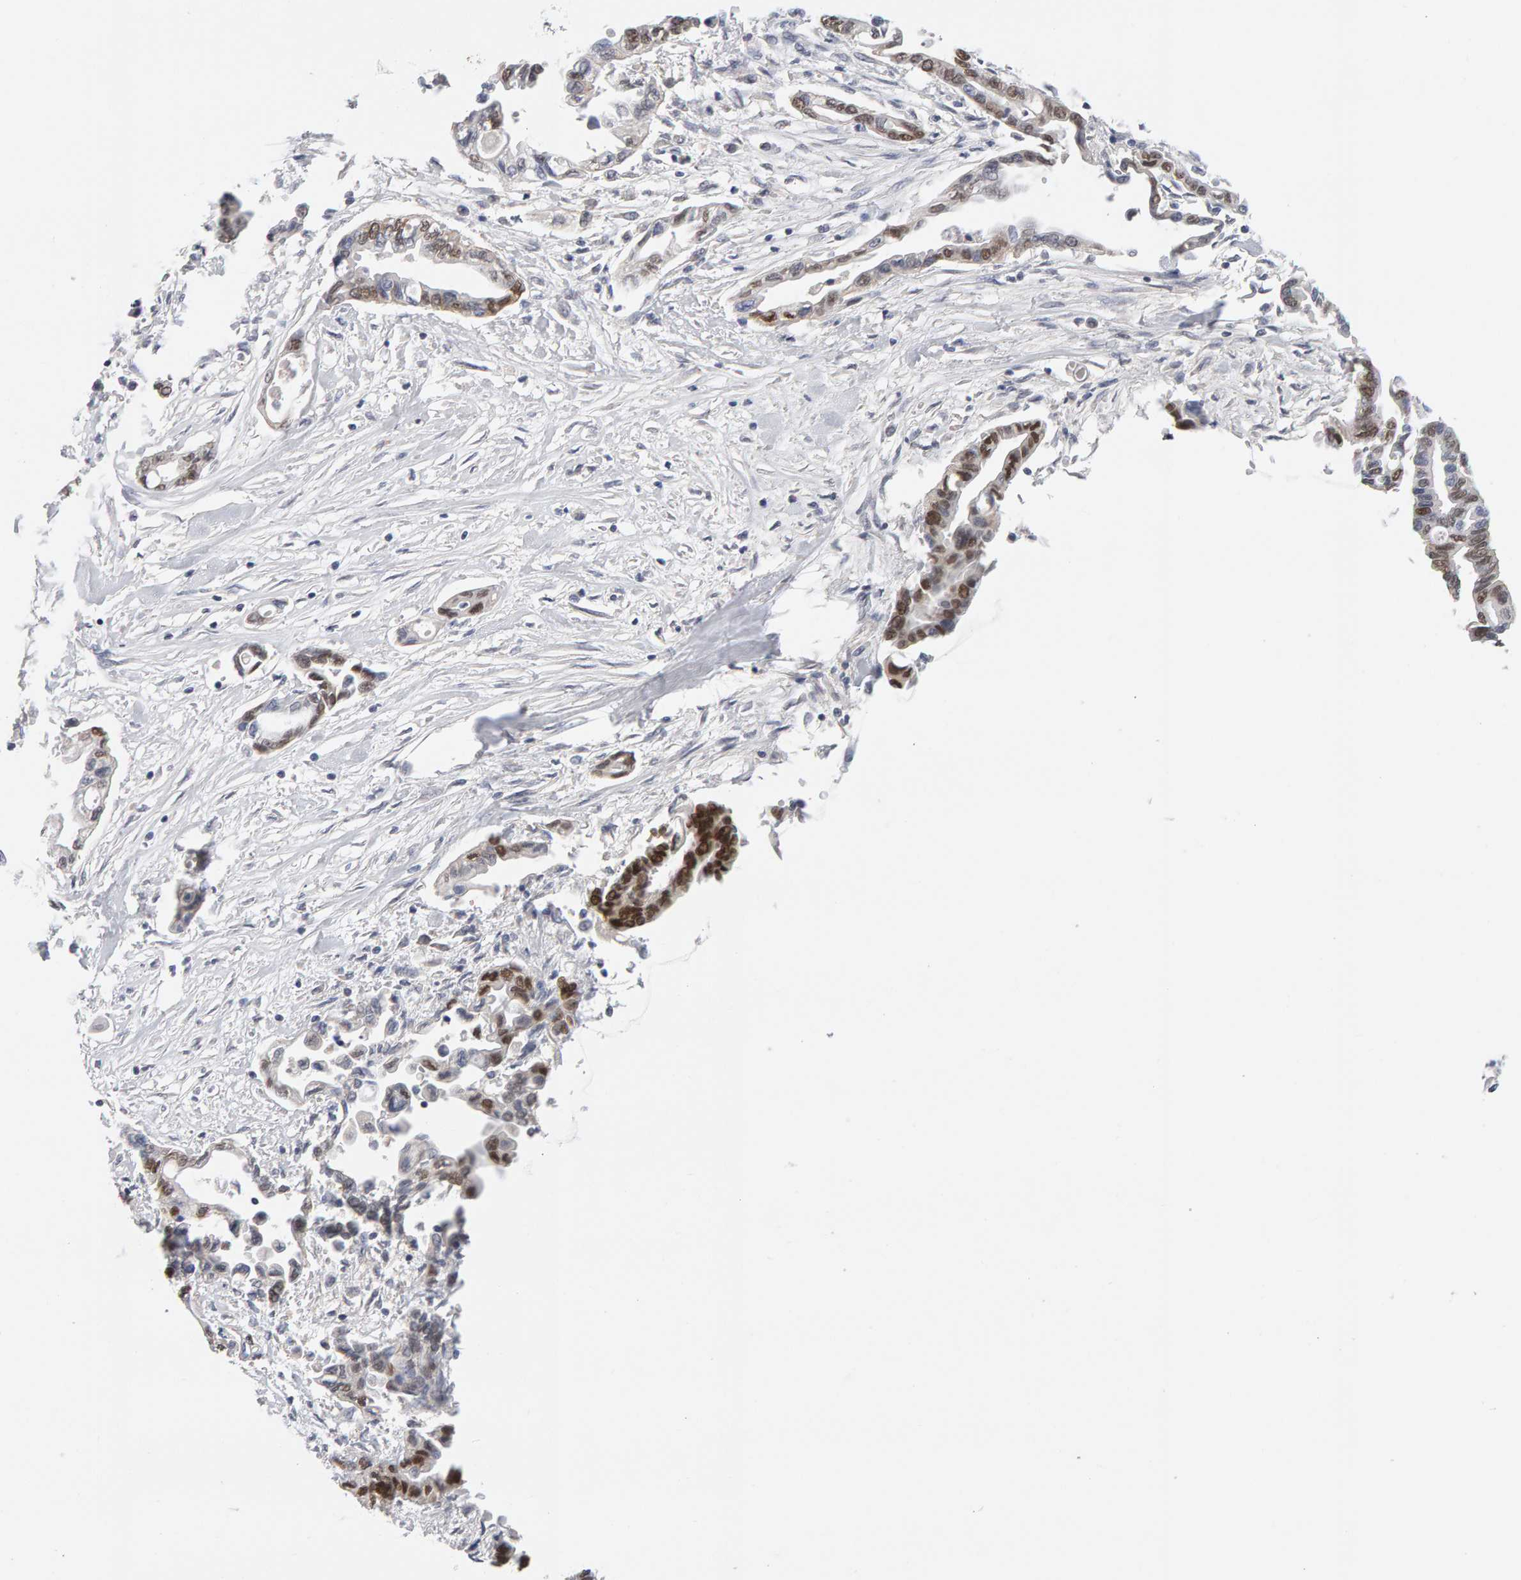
{"staining": {"intensity": "moderate", "quantity": "25%-75%", "location": "nuclear"}, "tissue": "pancreatic cancer", "cell_type": "Tumor cells", "image_type": "cancer", "snomed": [{"axis": "morphology", "description": "Adenocarcinoma, NOS"}, {"axis": "topography", "description": "Pancreas"}], "caption": "Immunohistochemistry micrograph of neoplastic tissue: human pancreatic cancer (adenocarcinoma) stained using IHC exhibits medium levels of moderate protein expression localized specifically in the nuclear of tumor cells, appearing as a nuclear brown color.", "gene": "HNF4A", "patient": {"sex": "female", "age": 57}}